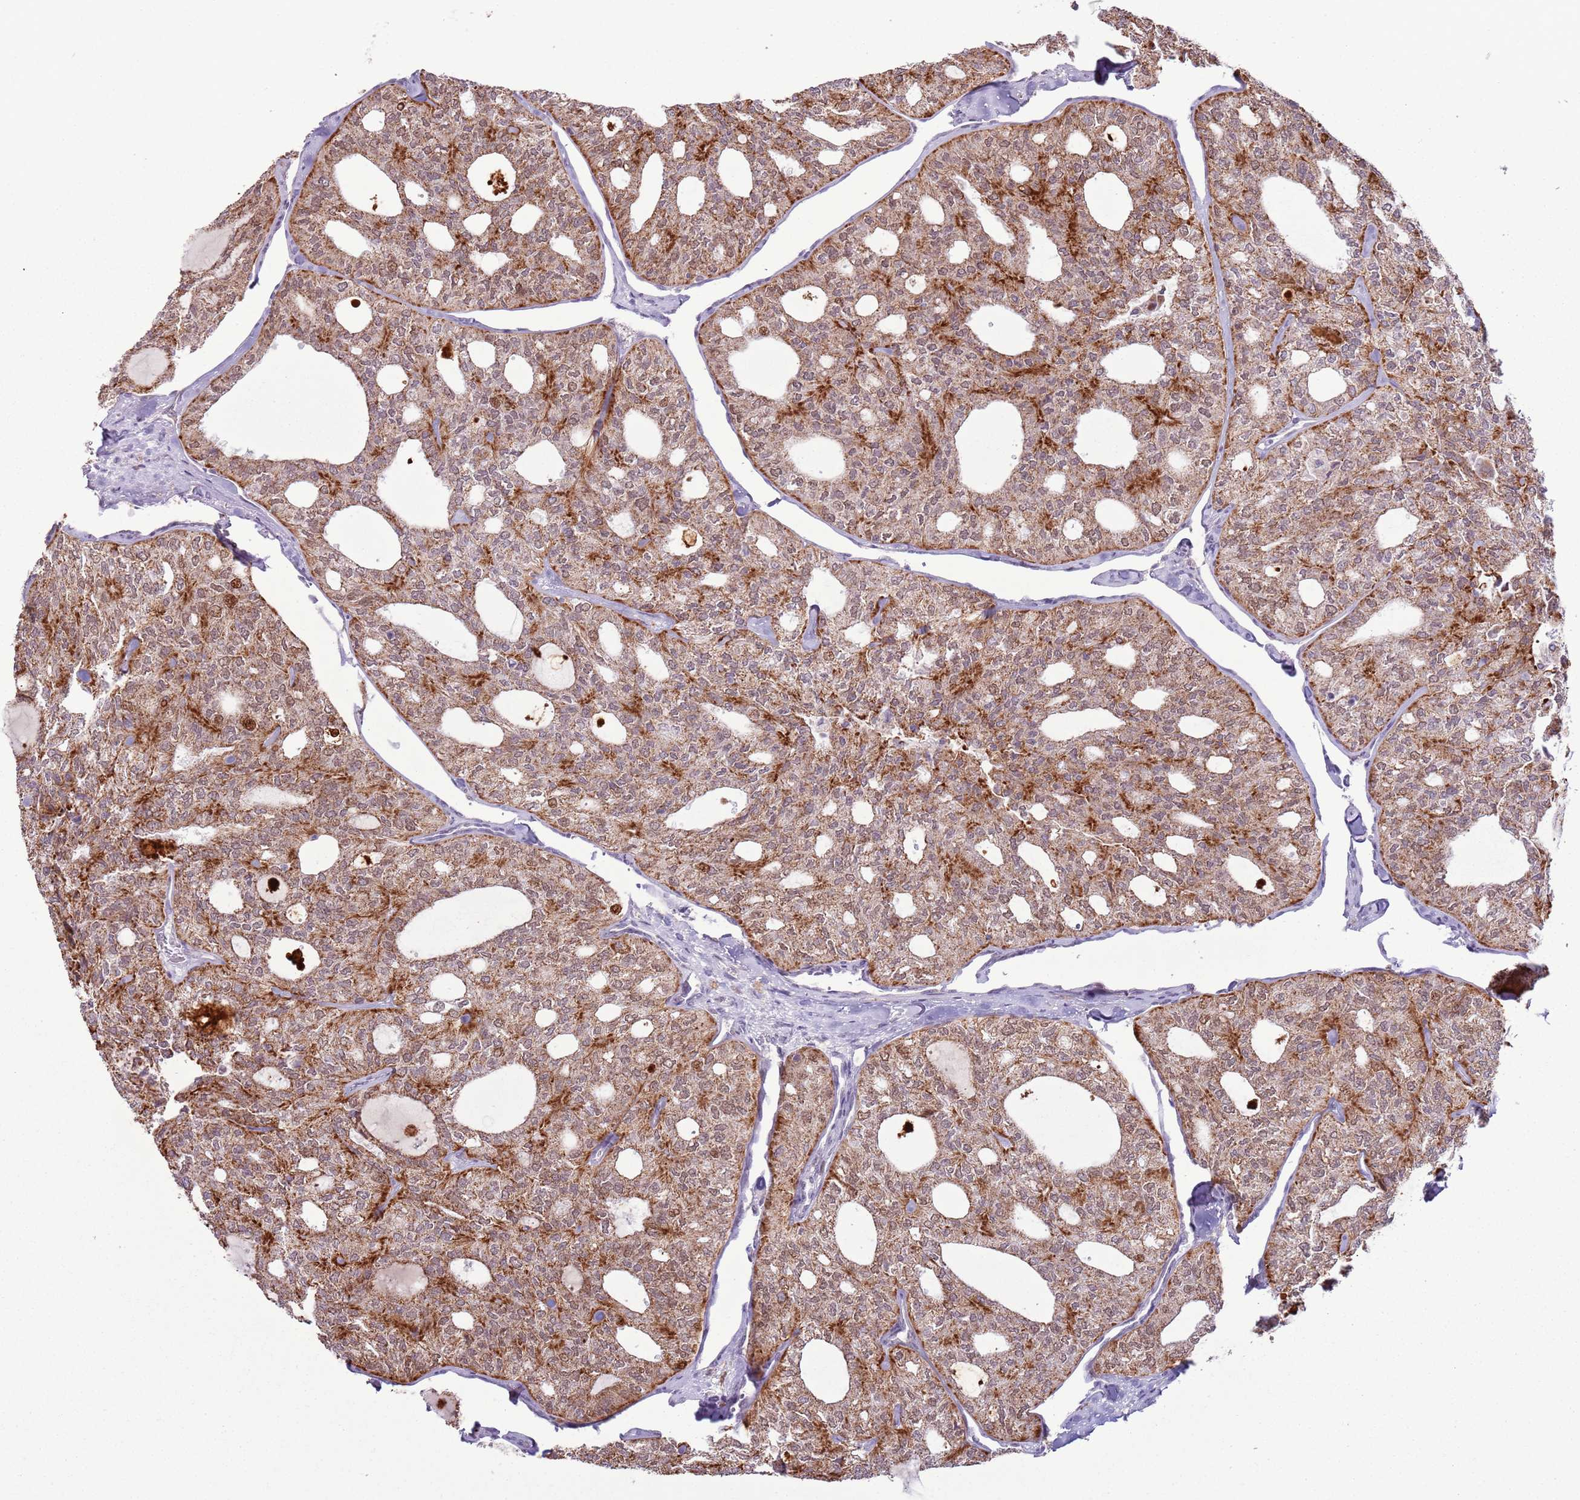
{"staining": {"intensity": "moderate", "quantity": ">75%", "location": "cytoplasmic/membranous"}, "tissue": "thyroid cancer", "cell_type": "Tumor cells", "image_type": "cancer", "snomed": [{"axis": "morphology", "description": "Follicular adenoma carcinoma, NOS"}, {"axis": "topography", "description": "Thyroid gland"}], "caption": "Immunohistochemical staining of human thyroid cancer shows medium levels of moderate cytoplasmic/membranous expression in approximately >75% of tumor cells.", "gene": "MLLT11", "patient": {"sex": "male", "age": 75}}